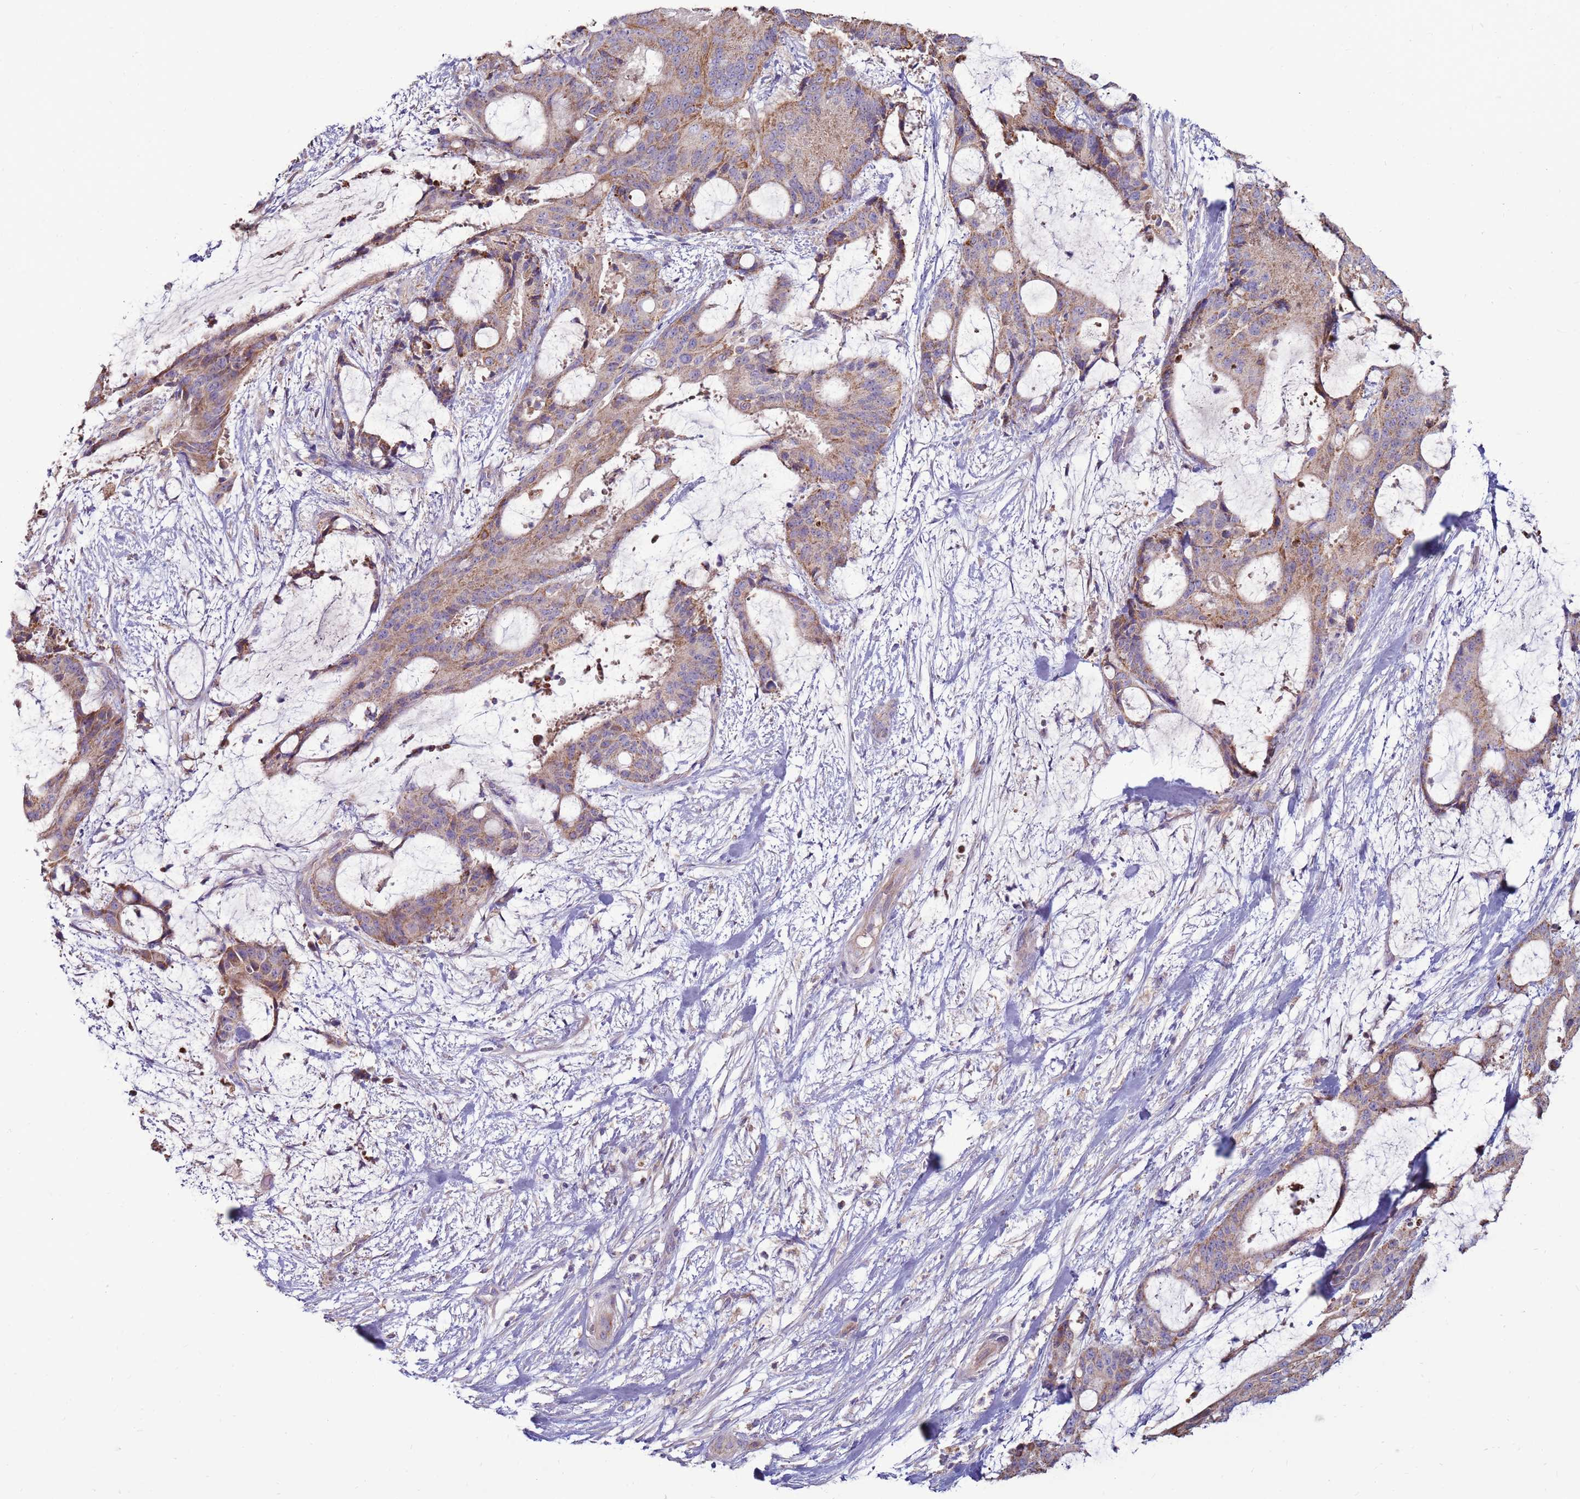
{"staining": {"intensity": "moderate", "quantity": ">75%", "location": "cytoplasmic/membranous"}, "tissue": "liver cancer", "cell_type": "Tumor cells", "image_type": "cancer", "snomed": [{"axis": "morphology", "description": "Normal tissue, NOS"}, {"axis": "morphology", "description": "Cholangiocarcinoma"}, {"axis": "topography", "description": "Liver"}, {"axis": "topography", "description": "Peripheral nerve tissue"}], "caption": "Liver cancer was stained to show a protein in brown. There is medium levels of moderate cytoplasmic/membranous positivity in approximately >75% of tumor cells.", "gene": "TRAPPC4", "patient": {"sex": "female", "age": 73}}